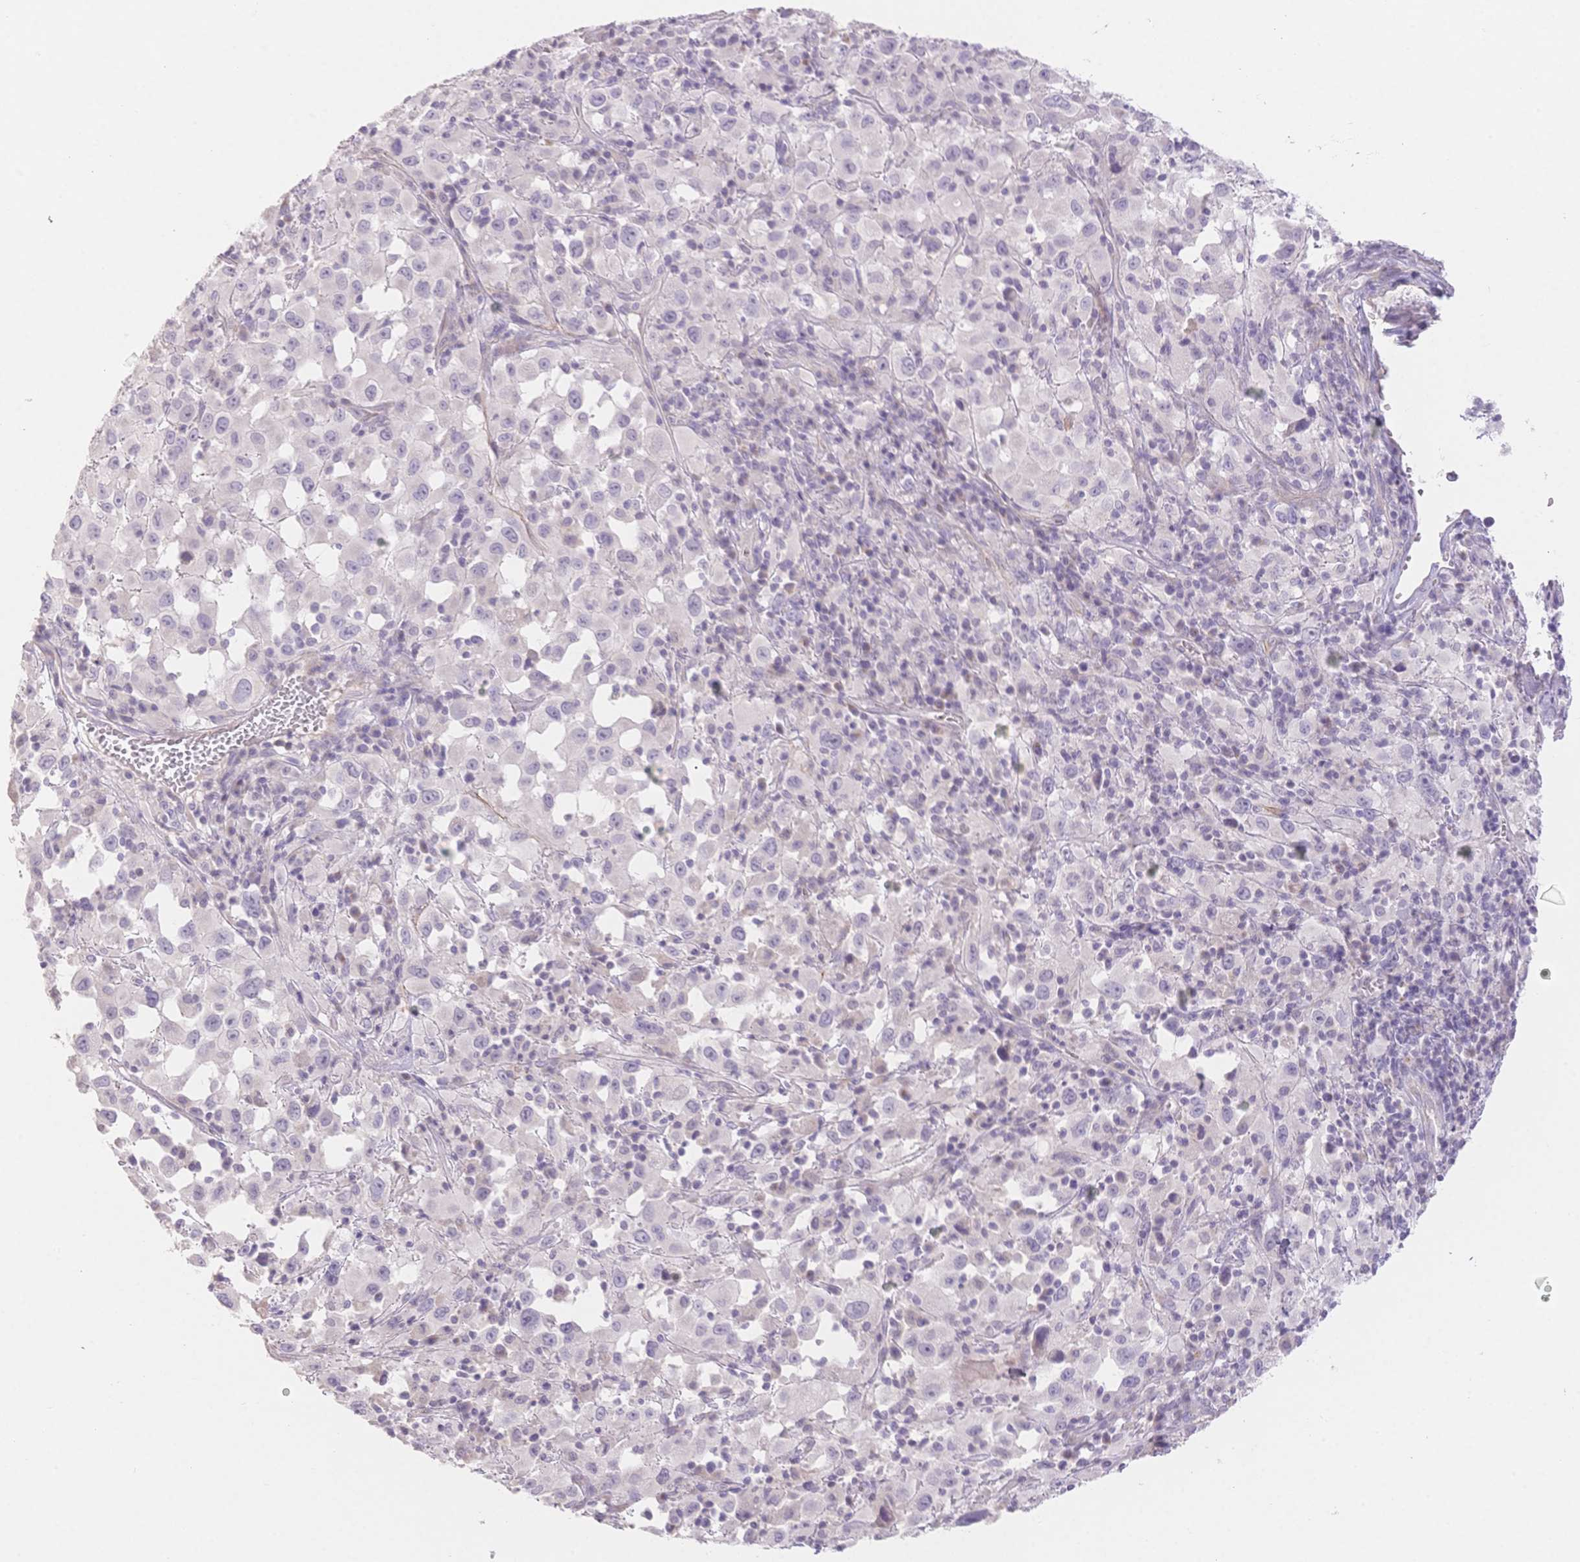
{"staining": {"intensity": "negative", "quantity": "none", "location": "none"}, "tissue": "melanoma", "cell_type": "Tumor cells", "image_type": "cancer", "snomed": [{"axis": "morphology", "description": "Malignant melanoma, Metastatic site"}, {"axis": "topography", "description": "Soft tissue"}], "caption": "Photomicrograph shows no significant protein expression in tumor cells of malignant melanoma (metastatic site).", "gene": "SUV39H2", "patient": {"sex": "male", "age": 50}}